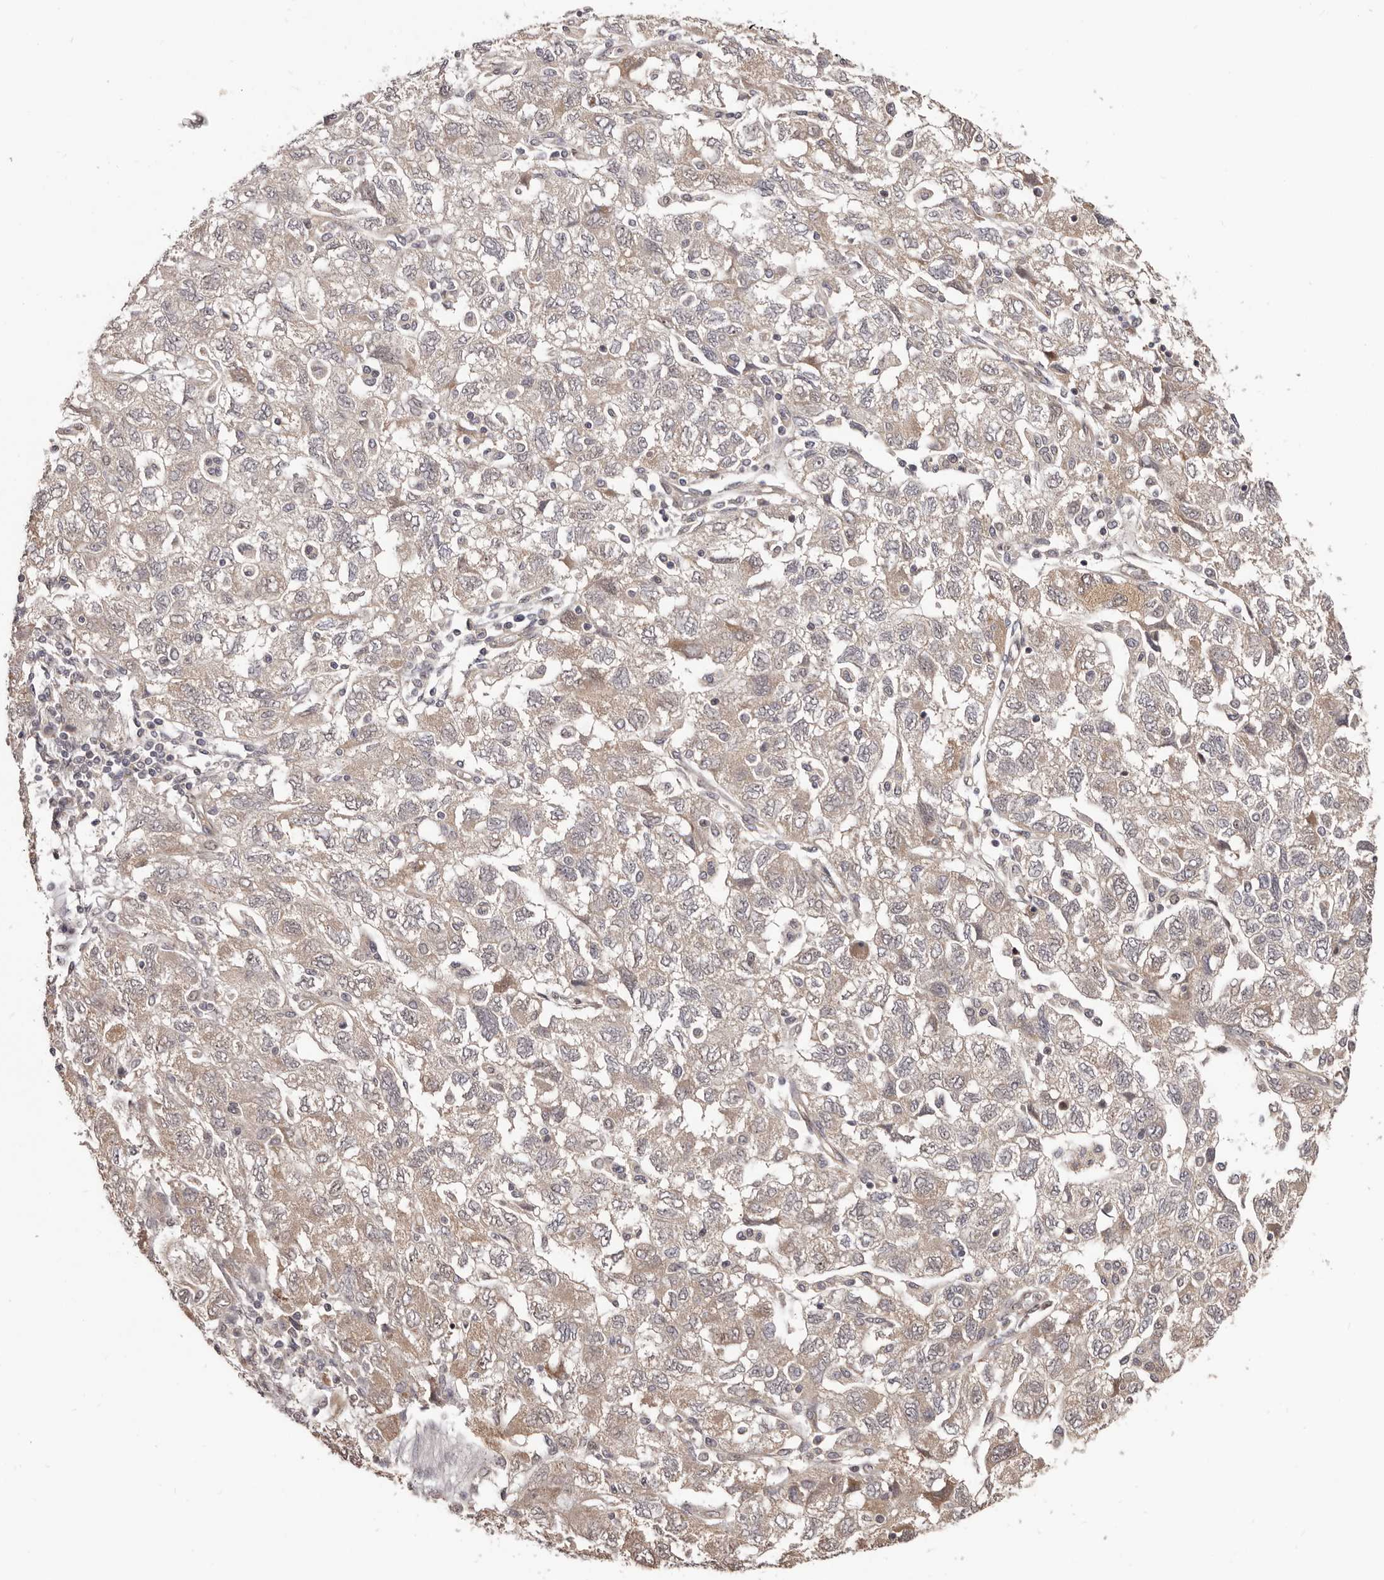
{"staining": {"intensity": "weak", "quantity": "25%-75%", "location": "cytoplasmic/membranous"}, "tissue": "ovarian cancer", "cell_type": "Tumor cells", "image_type": "cancer", "snomed": [{"axis": "morphology", "description": "Carcinoma, NOS"}, {"axis": "morphology", "description": "Cystadenocarcinoma, serous, NOS"}, {"axis": "topography", "description": "Ovary"}], "caption": "The image demonstrates staining of ovarian cancer (carcinoma), revealing weak cytoplasmic/membranous protein staining (brown color) within tumor cells. (brown staining indicates protein expression, while blue staining denotes nuclei).", "gene": "NOL12", "patient": {"sex": "female", "age": 69}}